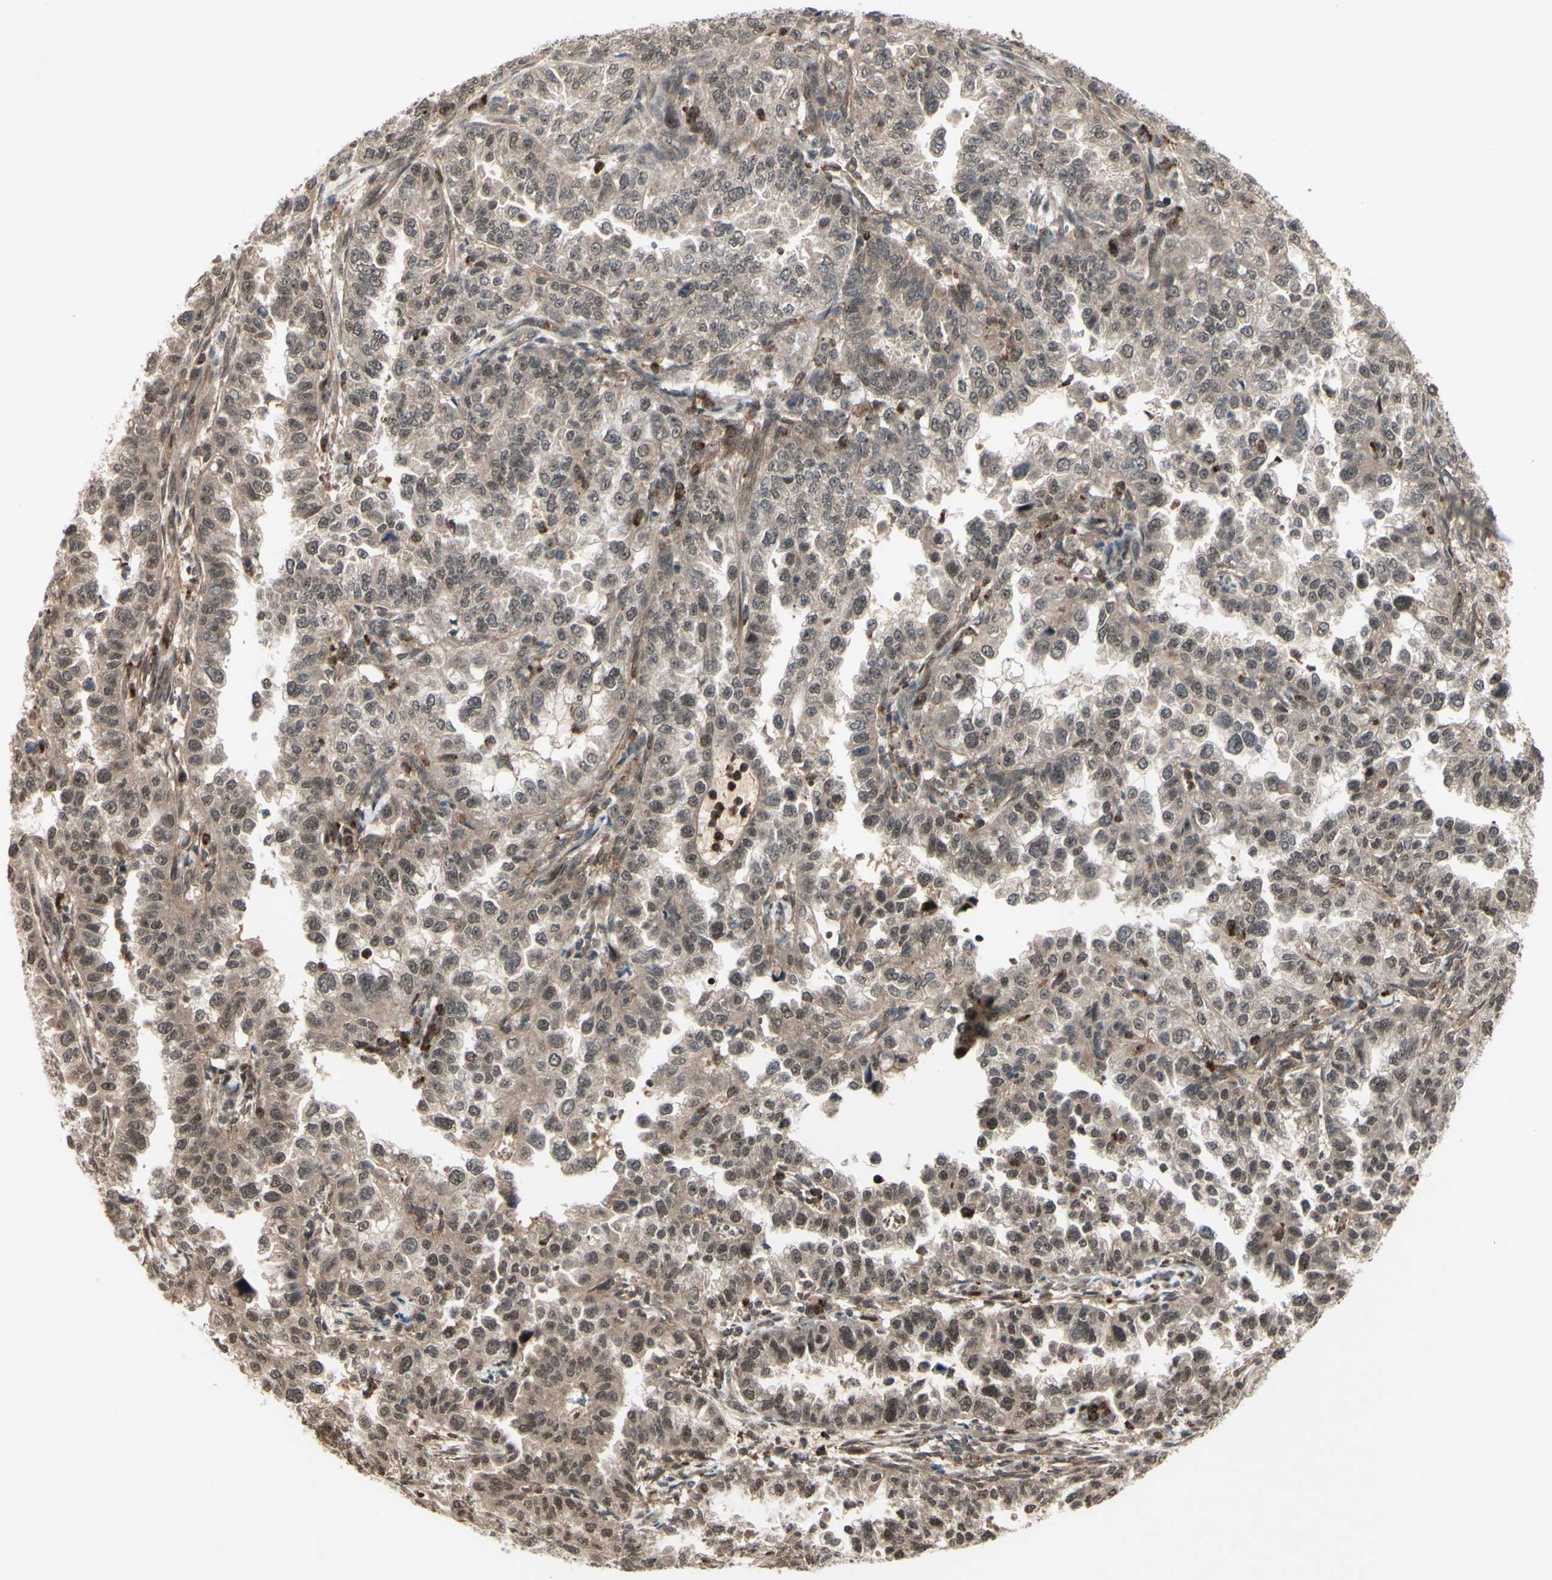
{"staining": {"intensity": "moderate", "quantity": ">75%", "location": "cytoplasmic/membranous,nuclear"}, "tissue": "endometrial cancer", "cell_type": "Tumor cells", "image_type": "cancer", "snomed": [{"axis": "morphology", "description": "Adenocarcinoma, NOS"}, {"axis": "topography", "description": "Endometrium"}], "caption": "Brown immunohistochemical staining in human endometrial cancer (adenocarcinoma) displays moderate cytoplasmic/membranous and nuclear staining in about >75% of tumor cells.", "gene": "MLF2", "patient": {"sex": "female", "age": 85}}